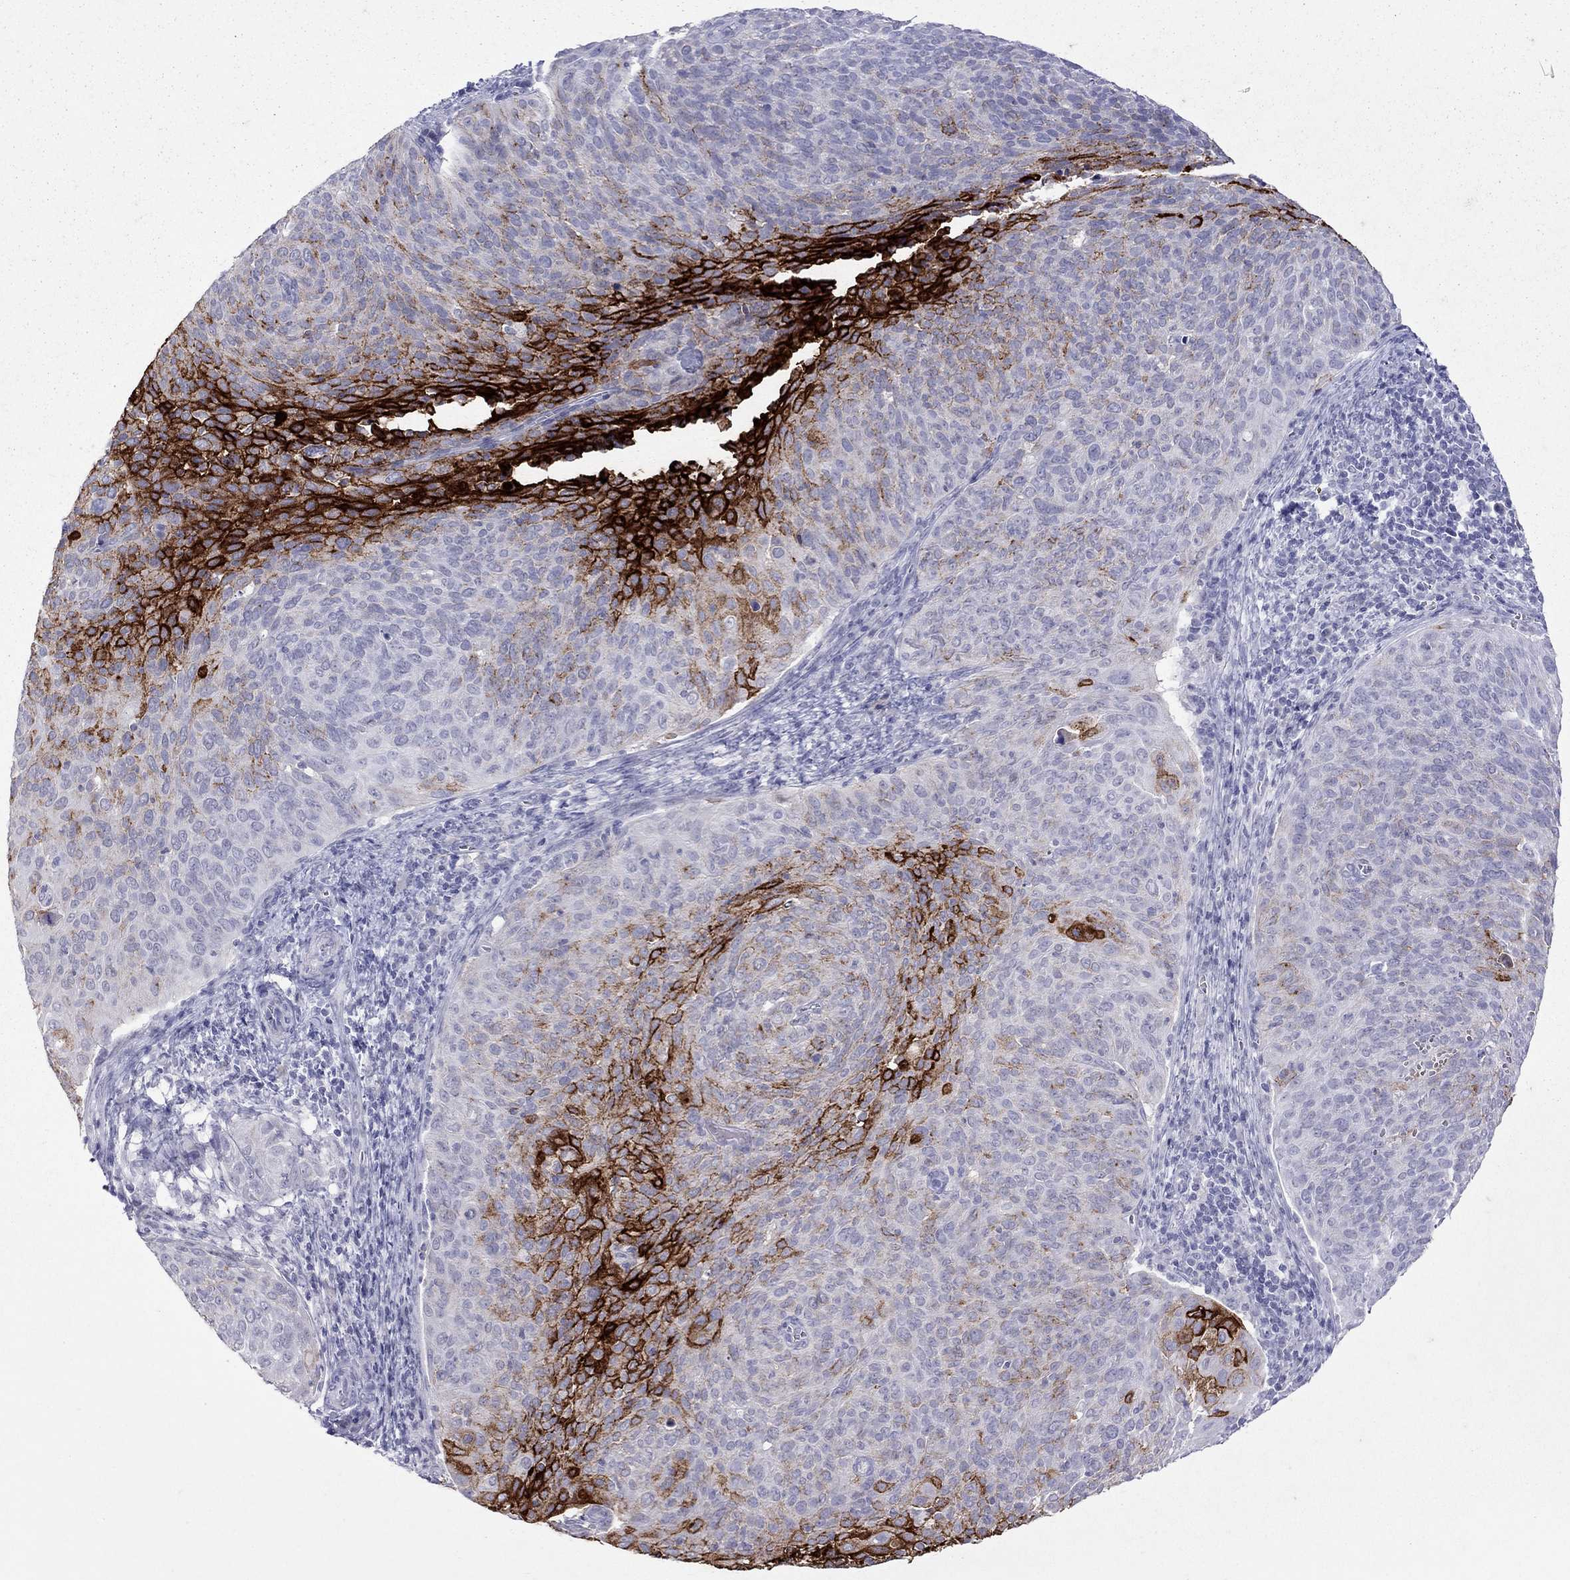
{"staining": {"intensity": "strong", "quantity": "25%-75%", "location": "cytoplasmic/membranous"}, "tissue": "cervical cancer", "cell_type": "Tumor cells", "image_type": "cancer", "snomed": [{"axis": "morphology", "description": "Squamous cell carcinoma, NOS"}, {"axis": "topography", "description": "Cervix"}], "caption": "Immunohistochemical staining of cervical squamous cell carcinoma demonstrates high levels of strong cytoplasmic/membranous protein positivity in about 25%-75% of tumor cells.", "gene": "MUC16", "patient": {"sex": "female", "age": 39}}